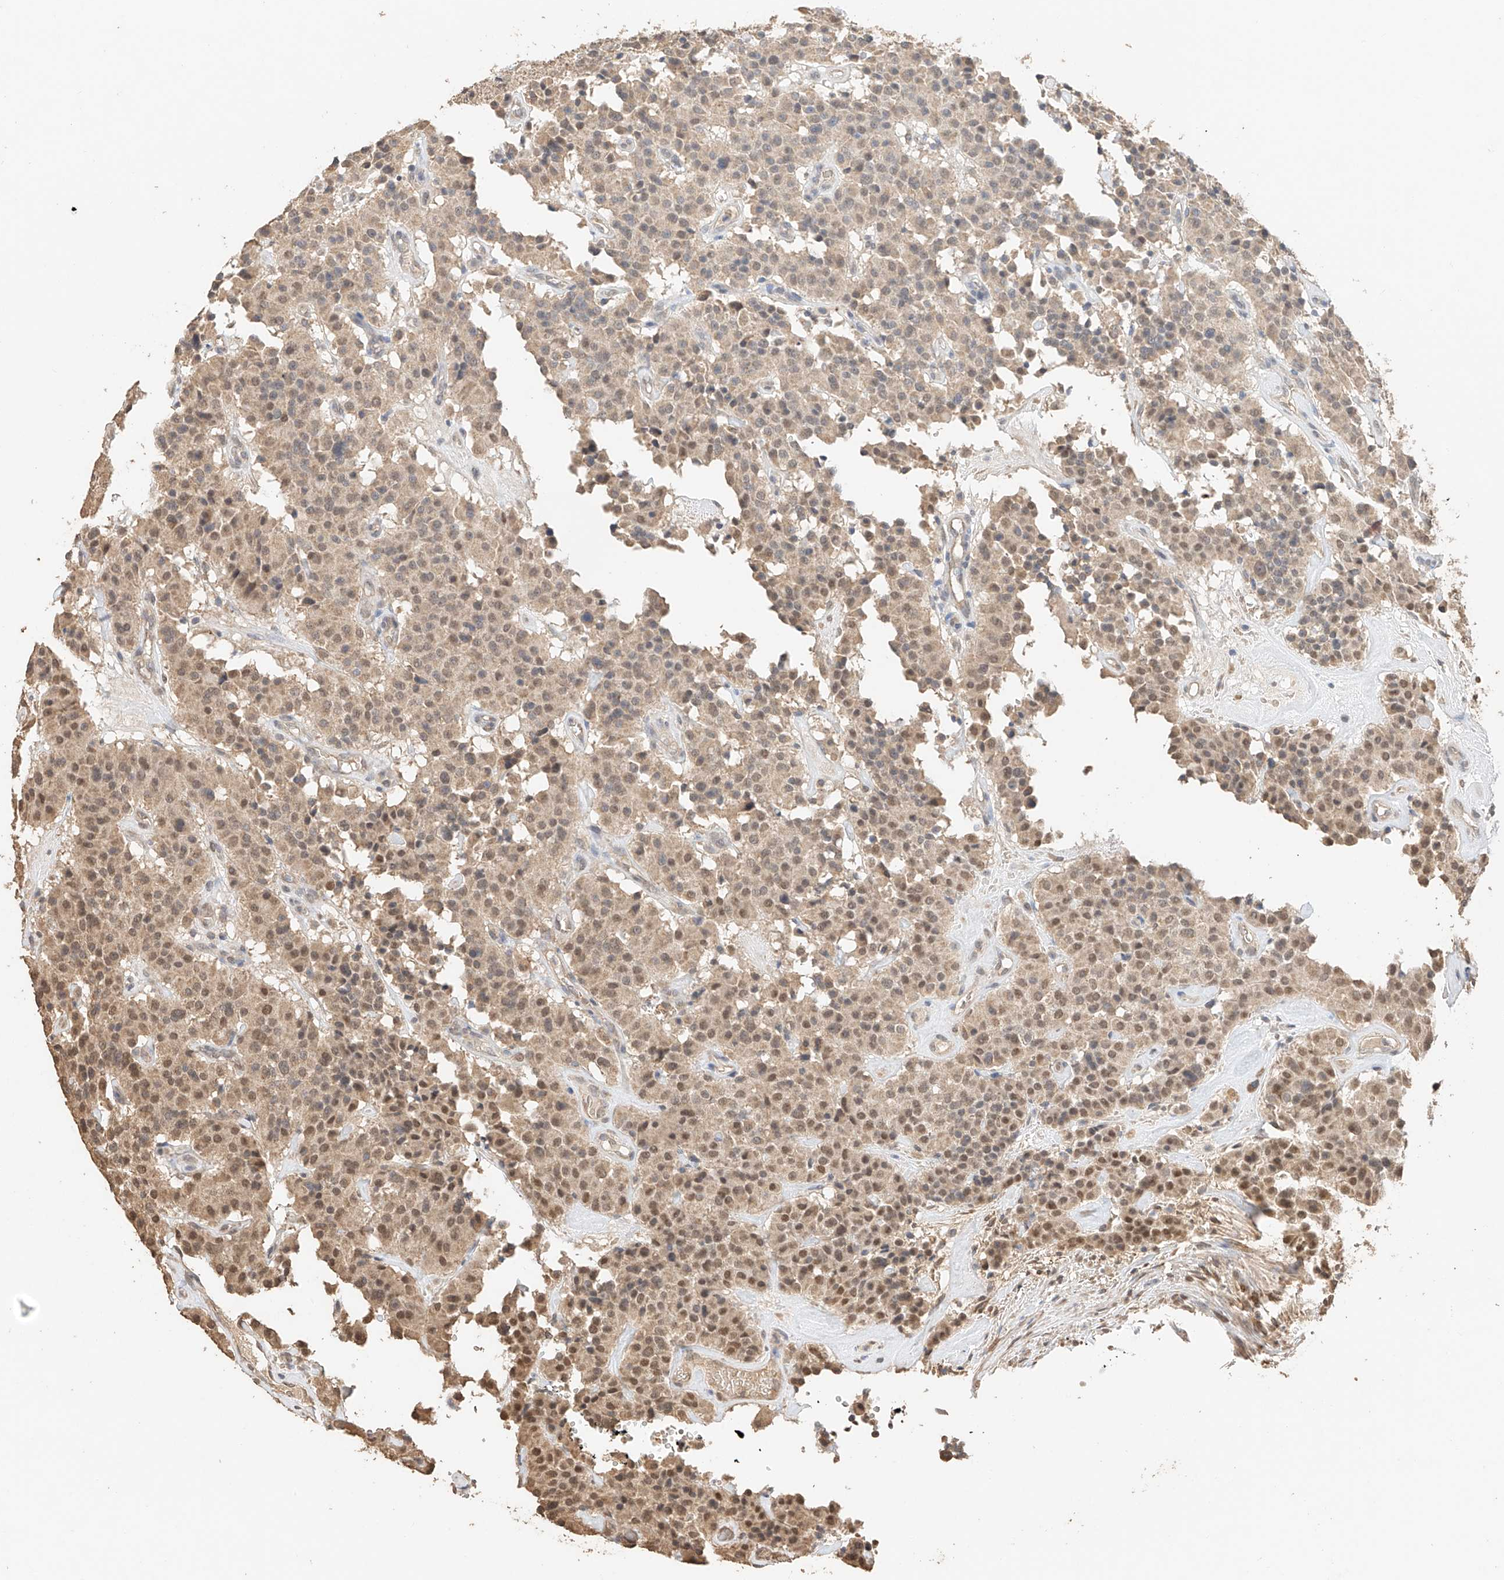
{"staining": {"intensity": "moderate", "quantity": ">75%", "location": "nuclear"}, "tissue": "carcinoid", "cell_type": "Tumor cells", "image_type": "cancer", "snomed": [{"axis": "morphology", "description": "Carcinoid, malignant, NOS"}, {"axis": "topography", "description": "Lung"}], "caption": "The photomicrograph demonstrates staining of malignant carcinoid, revealing moderate nuclear protein staining (brown color) within tumor cells.", "gene": "IL22RA2", "patient": {"sex": "male", "age": 30}}